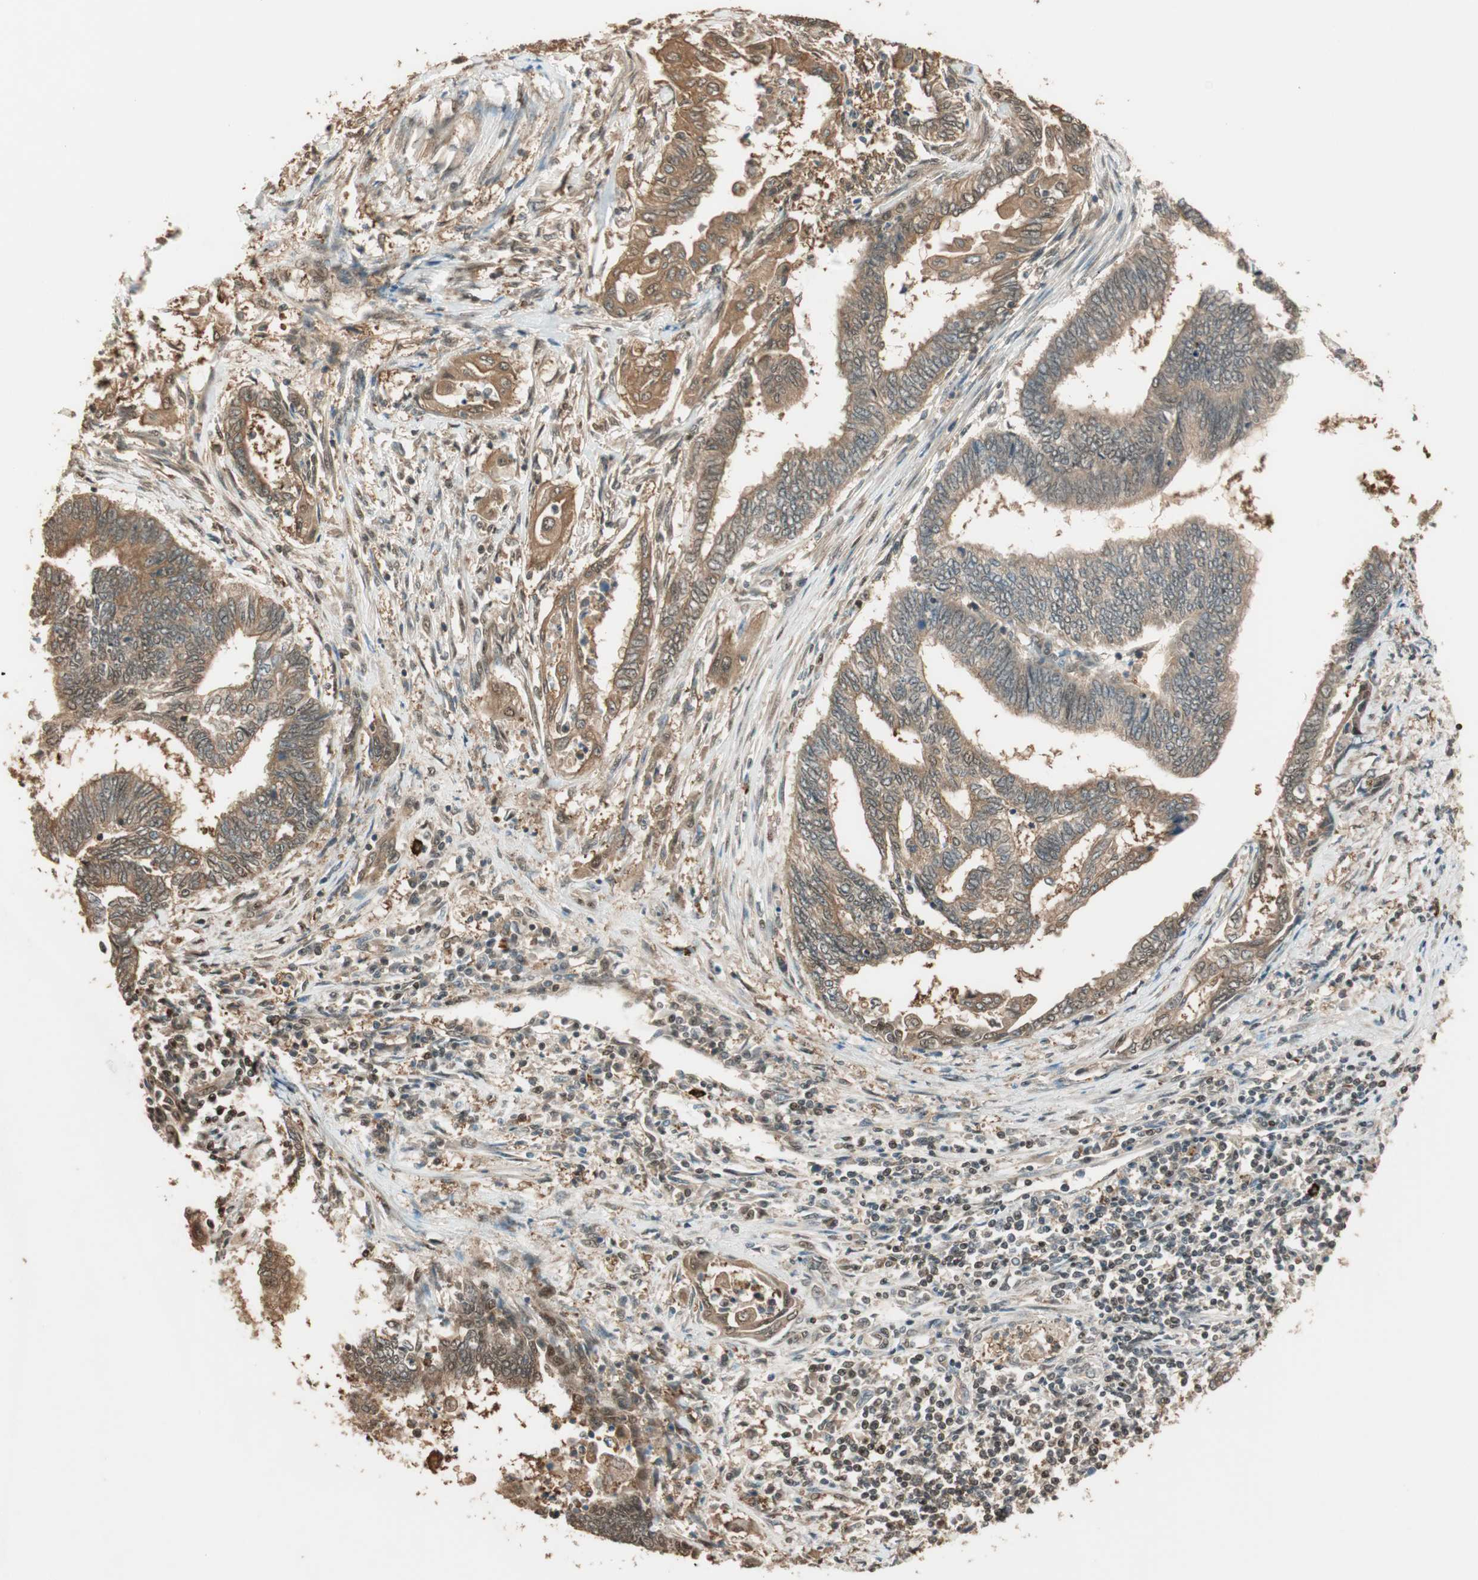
{"staining": {"intensity": "moderate", "quantity": ">75%", "location": "cytoplasmic/membranous"}, "tissue": "endometrial cancer", "cell_type": "Tumor cells", "image_type": "cancer", "snomed": [{"axis": "morphology", "description": "Adenocarcinoma, NOS"}, {"axis": "topography", "description": "Uterus"}, {"axis": "topography", "description": "Endometrium"}], "caption": "Tumor cells exhibit moderate cytoplasmic/membranous staining in about >75% of cells in endometrial cancer (adenocarcinoma).", "gene": "ZNF443", "patient": {"sex": "female", "age": 70}}